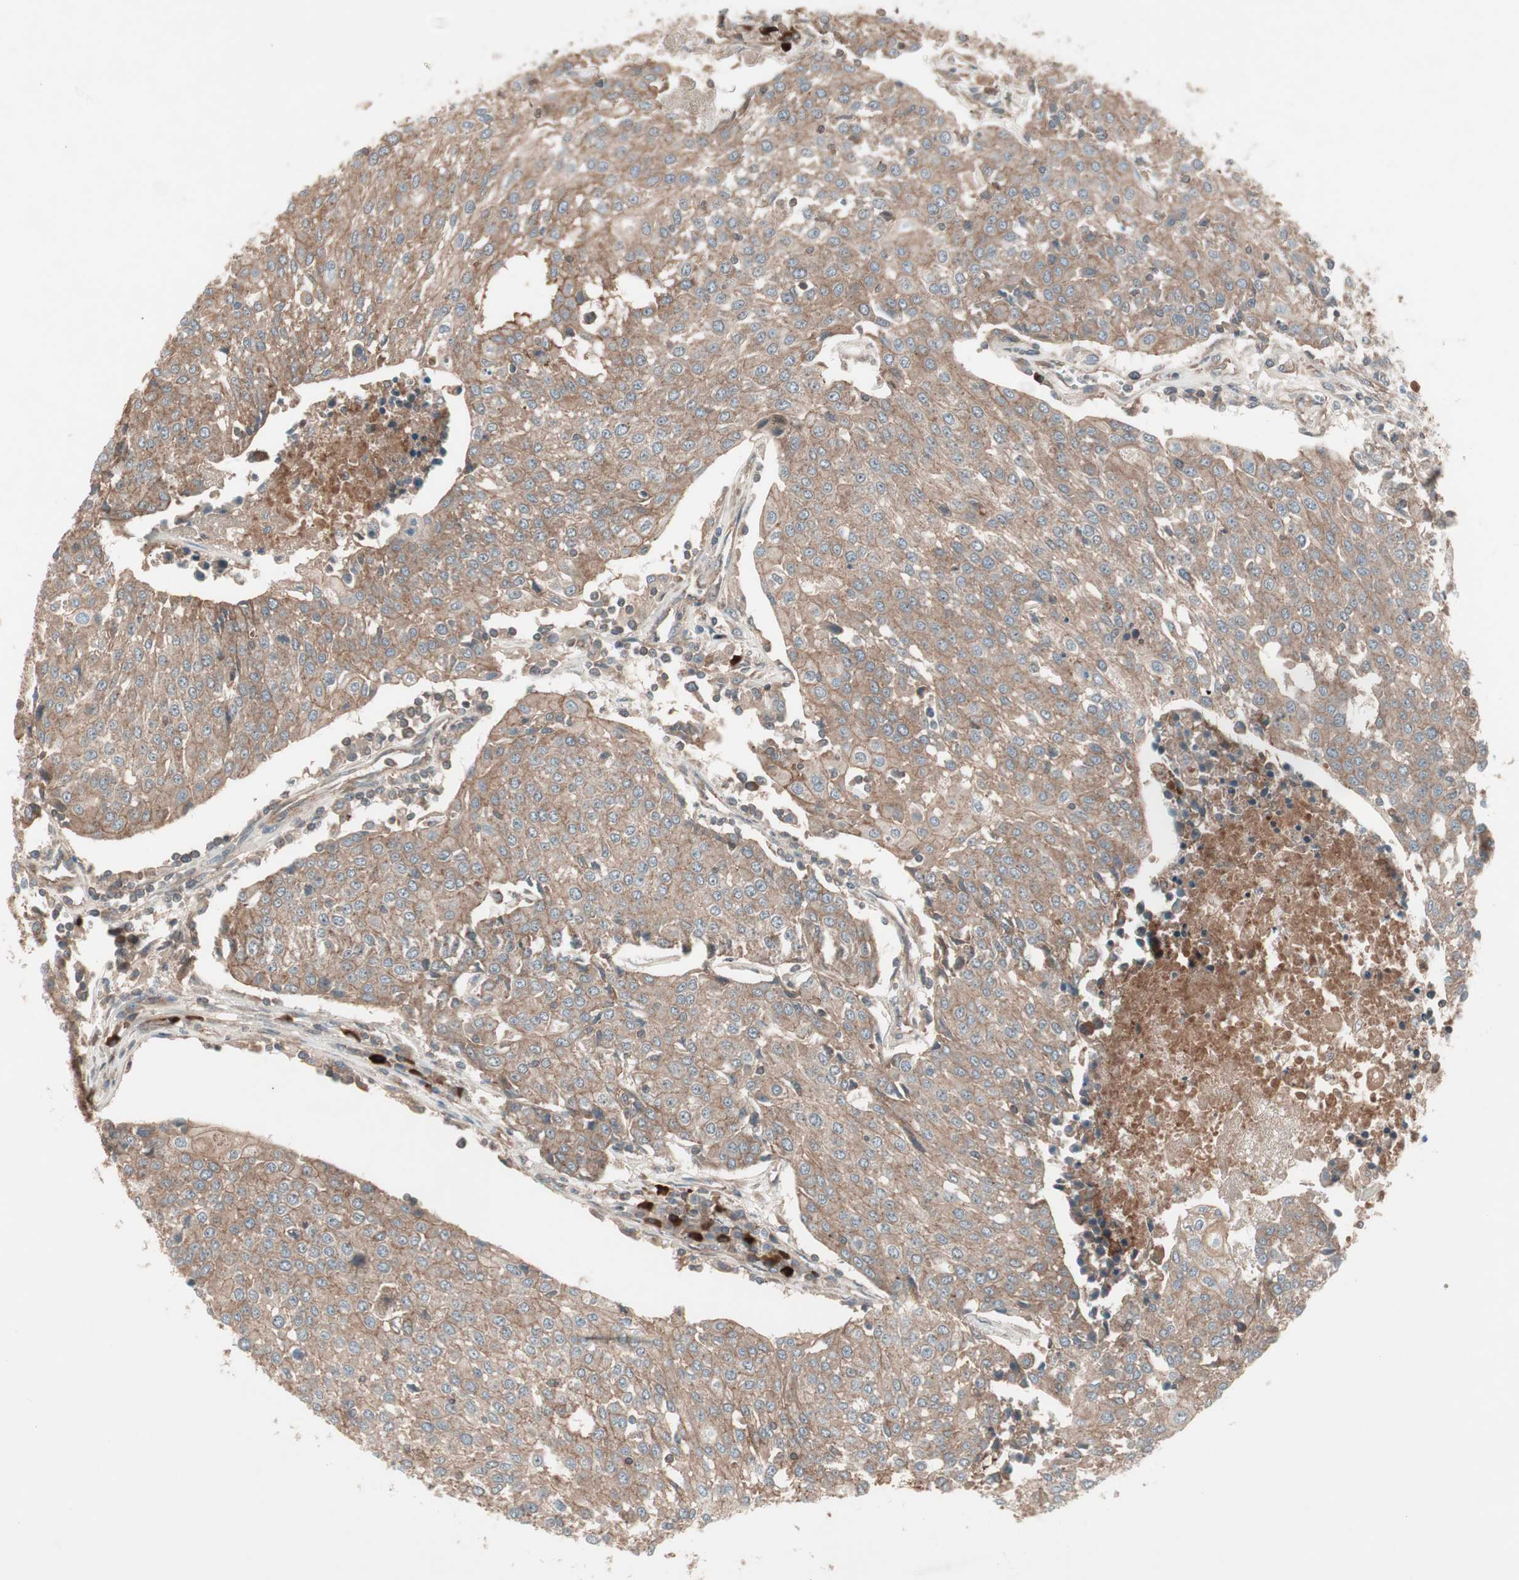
{"staining": {"intensity": "moderate", "quantity": ">75%", "location": "cytoplasmic/membranous"}, "tissue": "urothelial cancer", "cell_type": "Tumor cells", "image_type": "cancer", "snomed": [{"axis": "morphology", "description": "Urothelial carcinoma, High grade"}, {"axis": "topography", "description": "Urinary bladder"}], "caption": "The immunohistochemical stain labels moderate cytoplasmic/membranous positivity in tumor cells of urothelial carcinoma (high-grade) tissue.", "gene": "TFPI", "patient": {"sex": "female", "age": 85}}